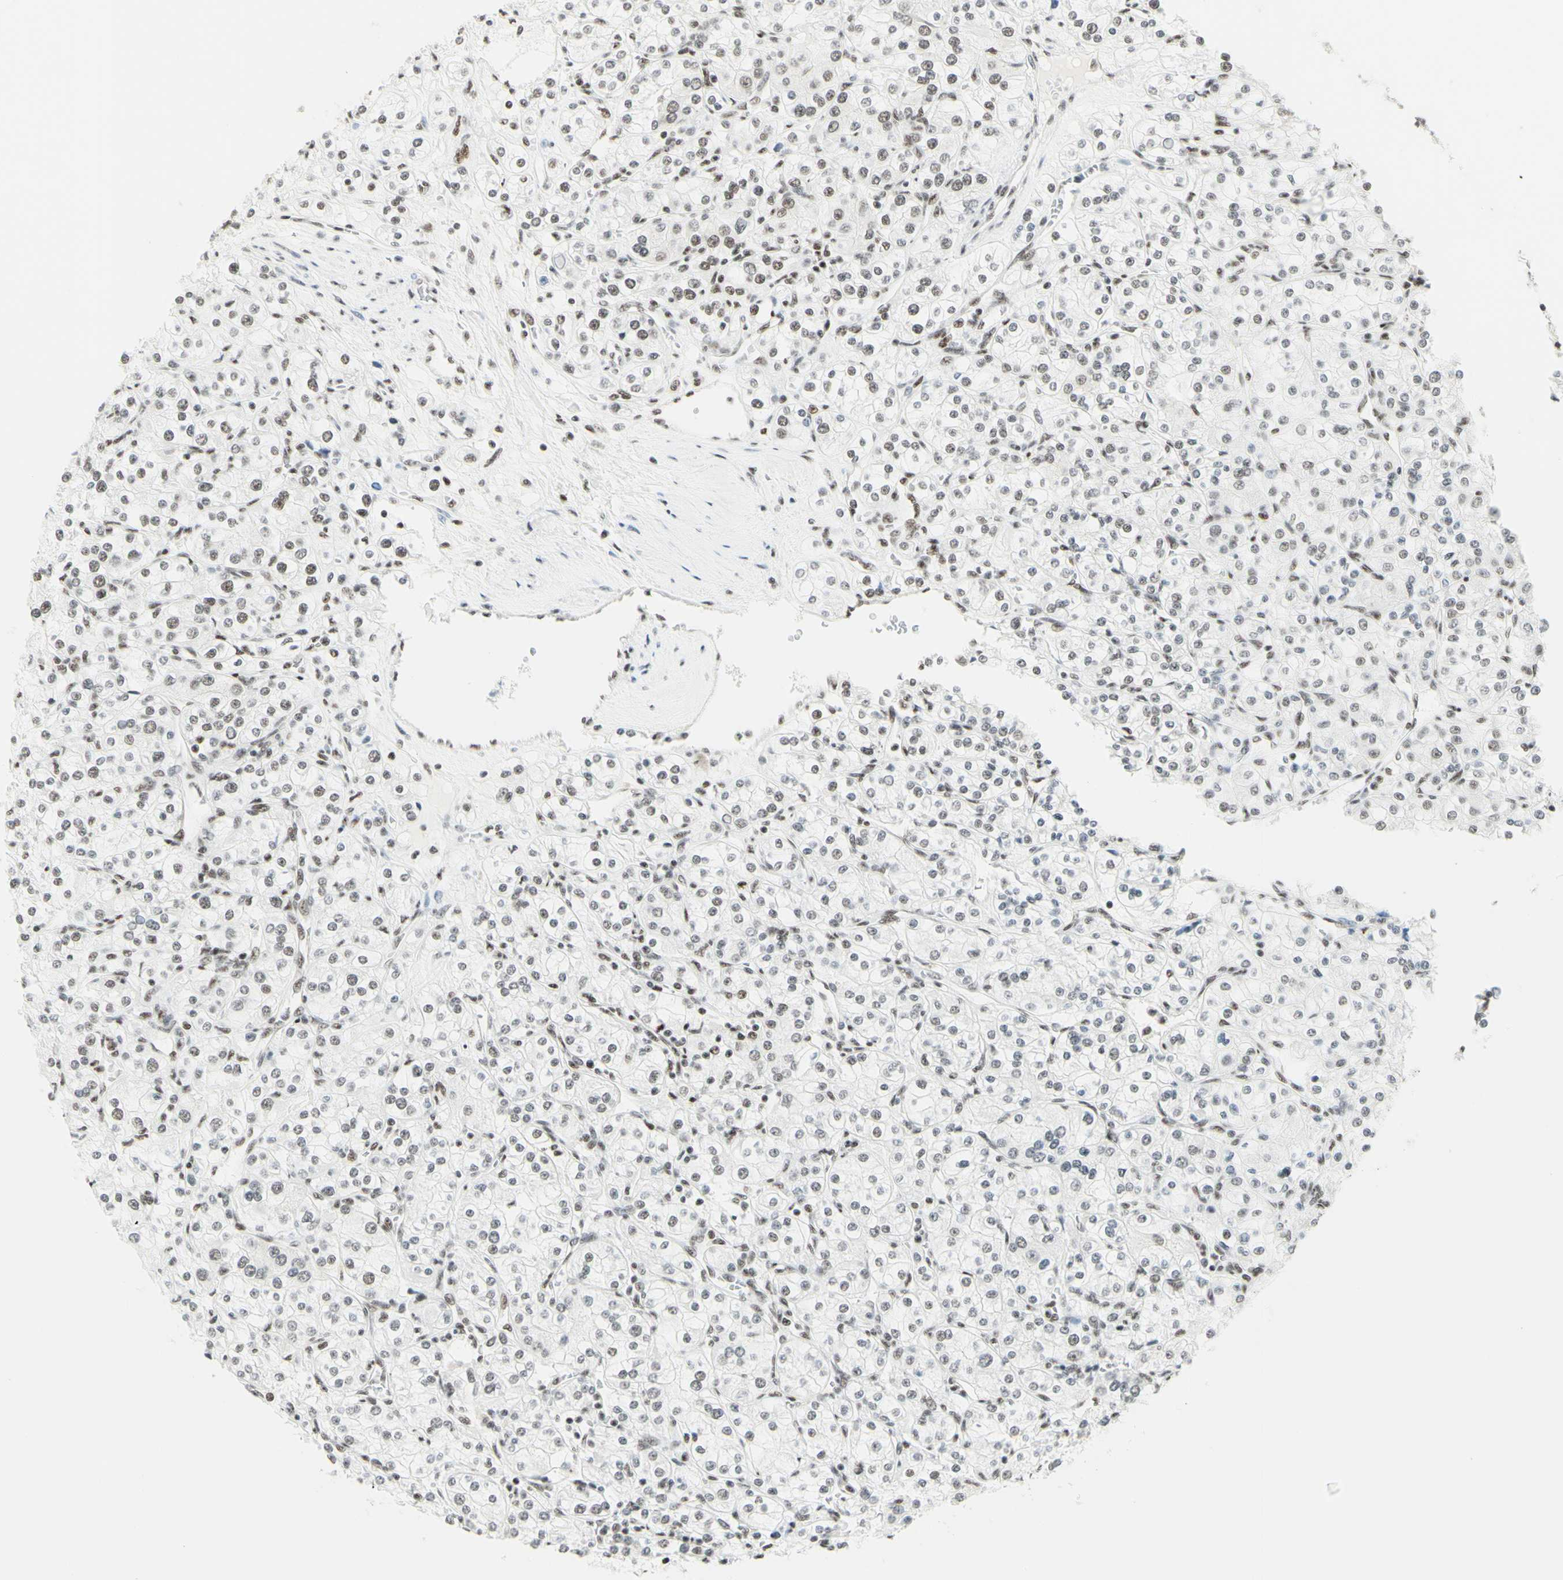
{"staining": {"intensity": "negative", "quantity": "none", "location": "none"}, "tissue": "renal cancer", "cell_type": "Tumor cells", "image_type": "cancer", "snomed": [{"axis": "morphology", "description": "Adenocarcinoma, NOS"}, {"axis": "topography", "description": "Kidney"}], "caption": "This is an immunohistochemistry (IHC) histopathology image of human renal cancer (adenocarcinoma). There is no expression in tumor cells.", "gene": "WTAP", "patient": {"sex": "male", "age": 77}}